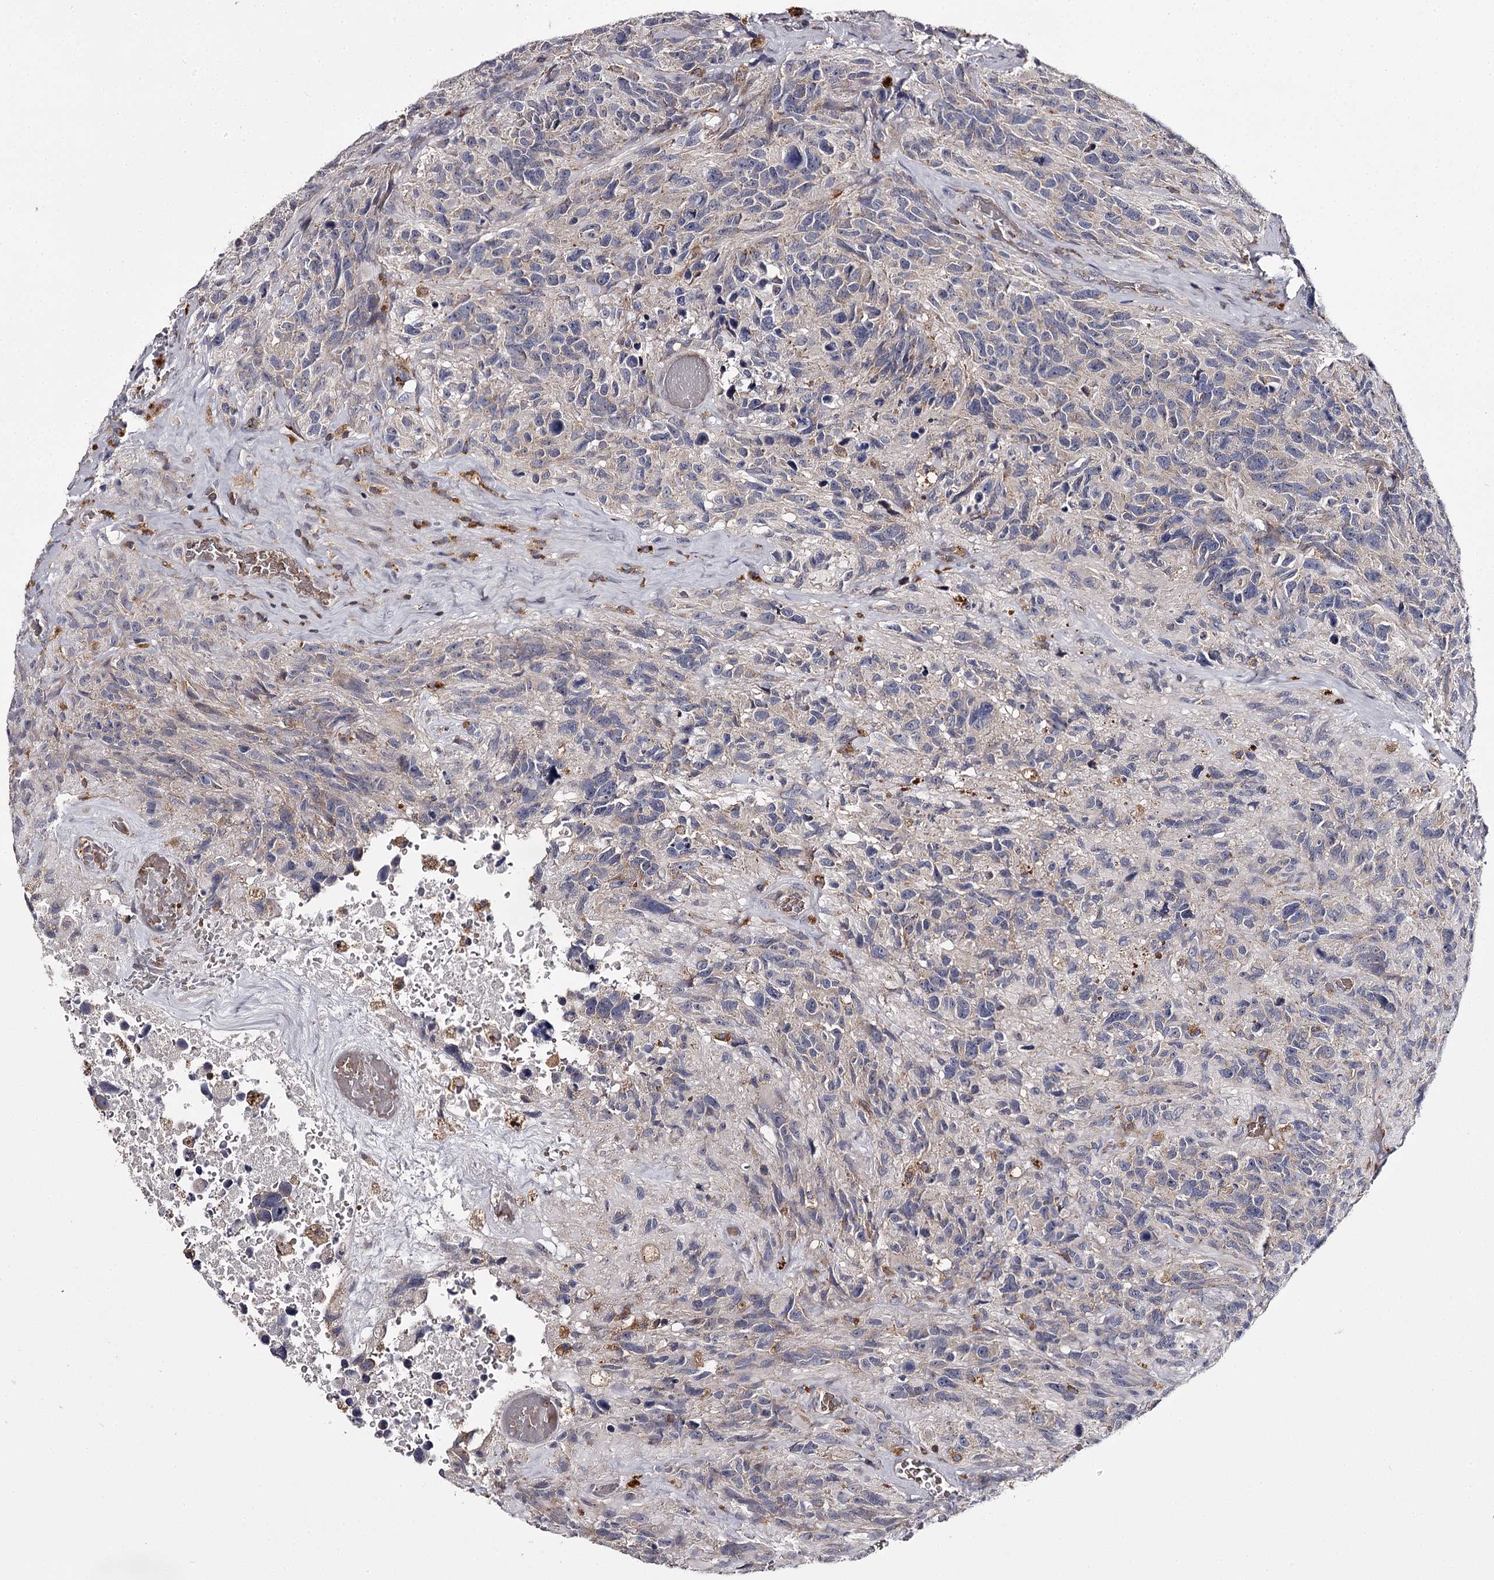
{"staining": {"intensity": "negative", "quantity": "none", "location": "none"}, "tissue": "glioma", "cell_type": "Tumor cells", "image_type": "cancer", "snomed": [{"axis": "morphology", "description": "Glioma, malignant, High grade"}, {"axis": "topography", "description": "Brain"}], "caption": "Tumor cells are negative for brown protein staining in glioma.", "gene": "RASSF6", "patient": {"sex": "male", "age": 69}}